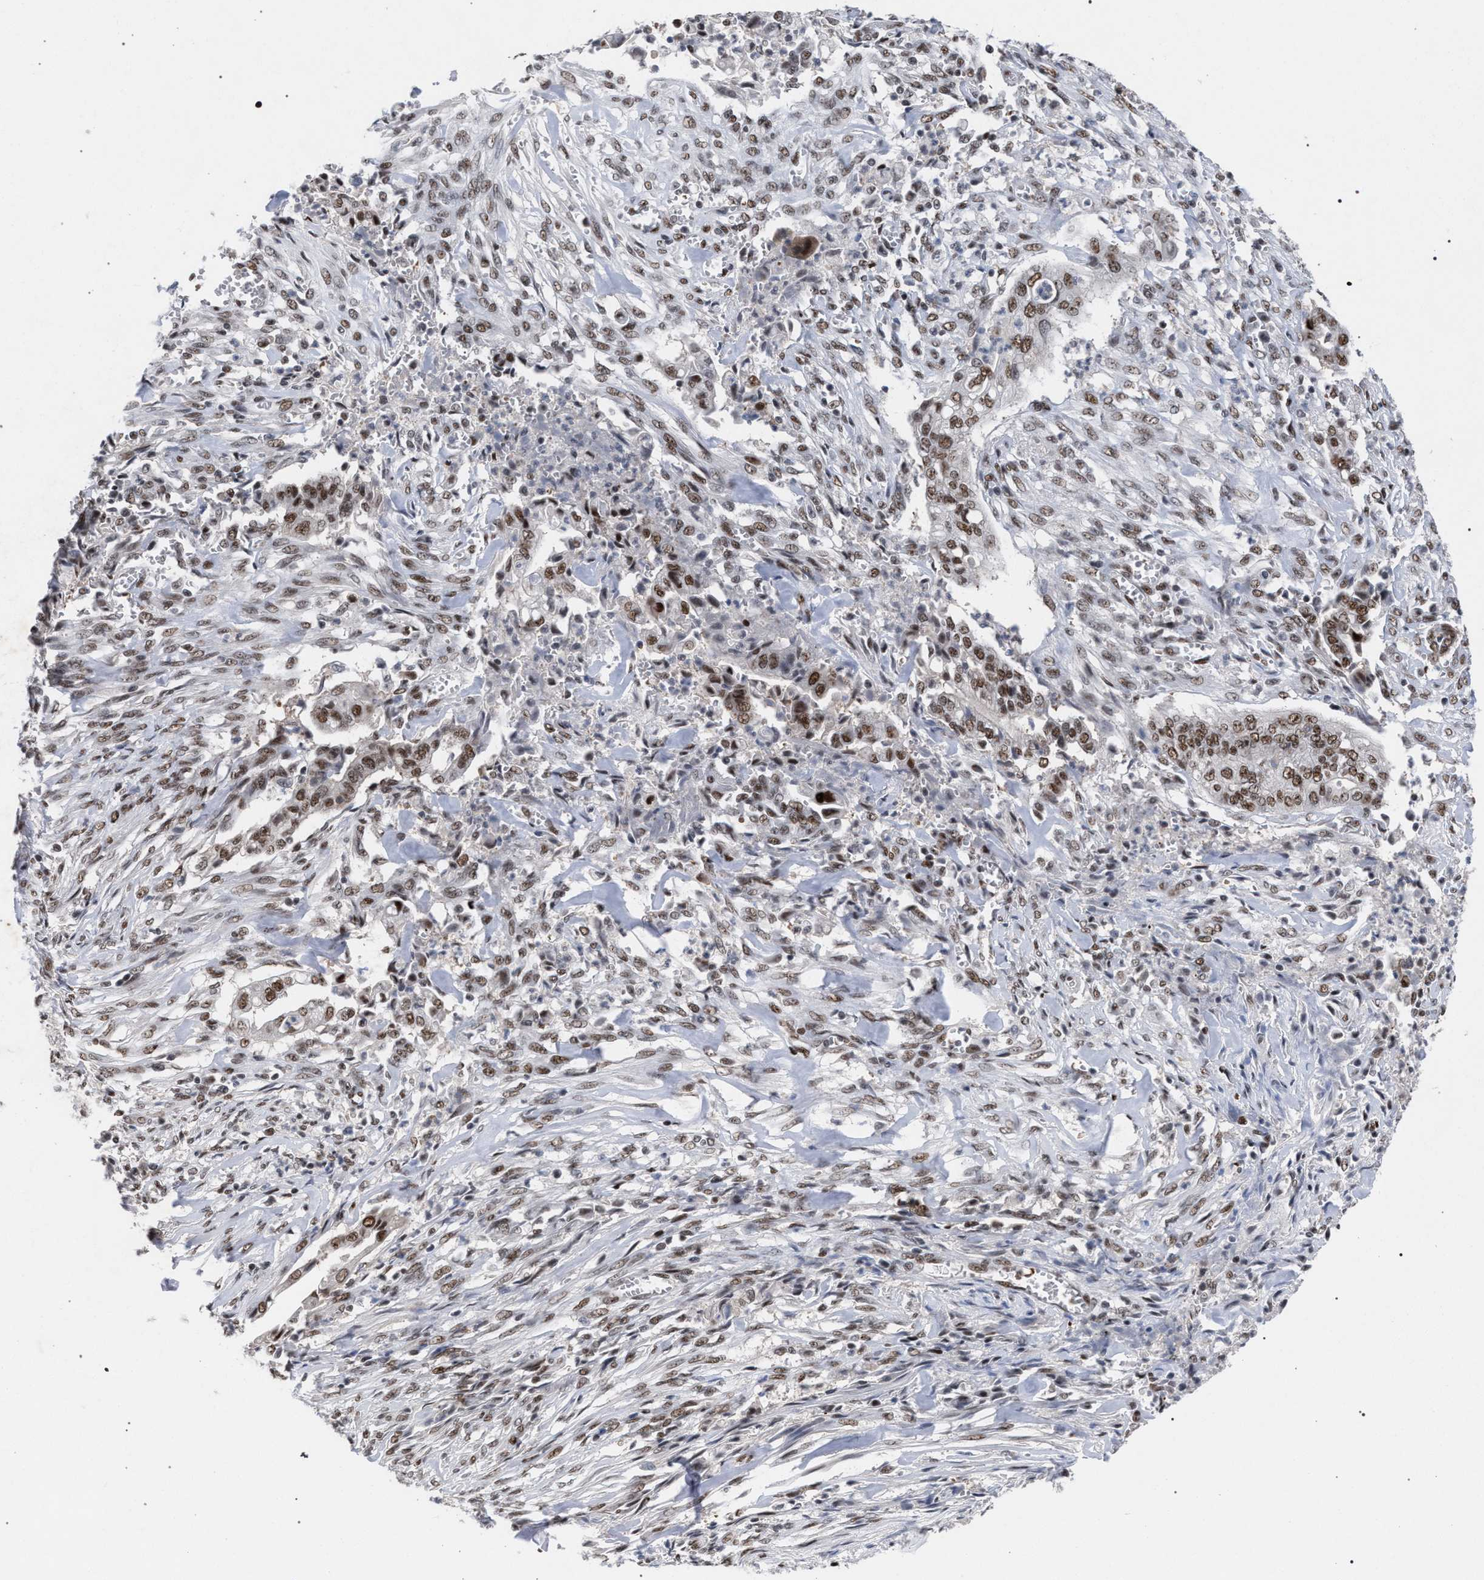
{"staining": {"intensity": "moderate", "quantity": ">75%", "location": "nuclear"}, "tissue": "cervical cancer", "cell_type": "Tumor cells", "image_type": "cancer", "snomed": [{"axis": "morphology", "description": "Adenocarcinoma, NOS"}, {"axis": "topography", "description": "Cervix"}], "caption": "A medium amount of moderate nuclear expression is present in about >75% of tumor cells in cervical adenocarcinoma tissue.", "gene": "SCAF4", "patient": {"sex": "female", "age": 44}}